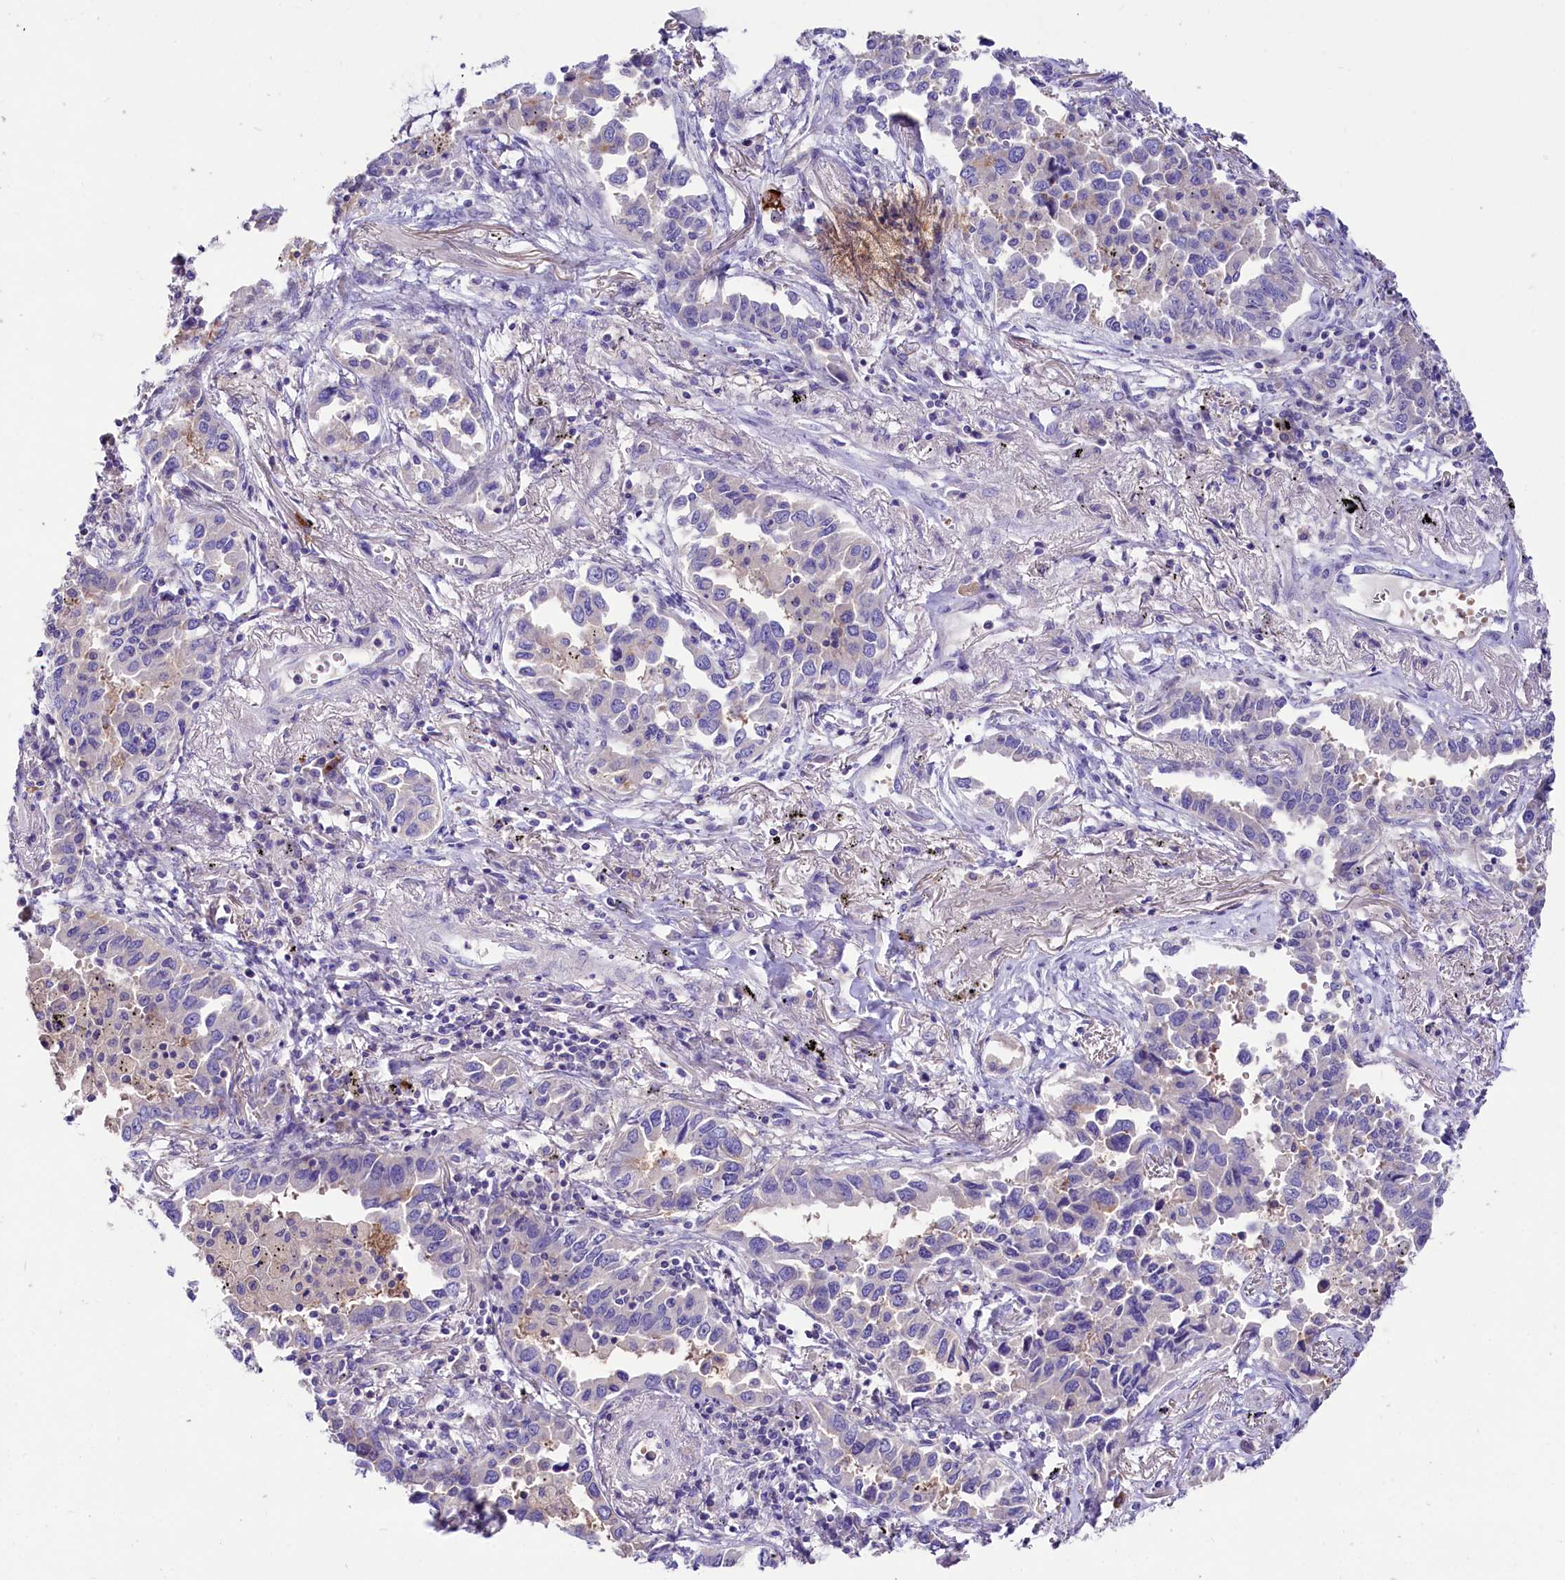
{"staining": {"intensity": "negative", "quantity": "none", "location": "none"}, "tissue": "lung cancer", "cell_type": "Tumor cells", "image_type": "cancer", "snomed": [{"axis": "morphology", "description": "Adenocarcinoma, NOS"}, {"axis": "topography", "description": "Lung"}], "caption": "The image reveals no significant positivity in tumor cells of adenocarcinoma (lung). The staining is performed using DAB (3,3'-diaminobenzidine) brown chromogen with nuclei counter-stained in using hematoxylin.", "gene": "ABHD5", "patient": {"sex": "male", "age": 67}}